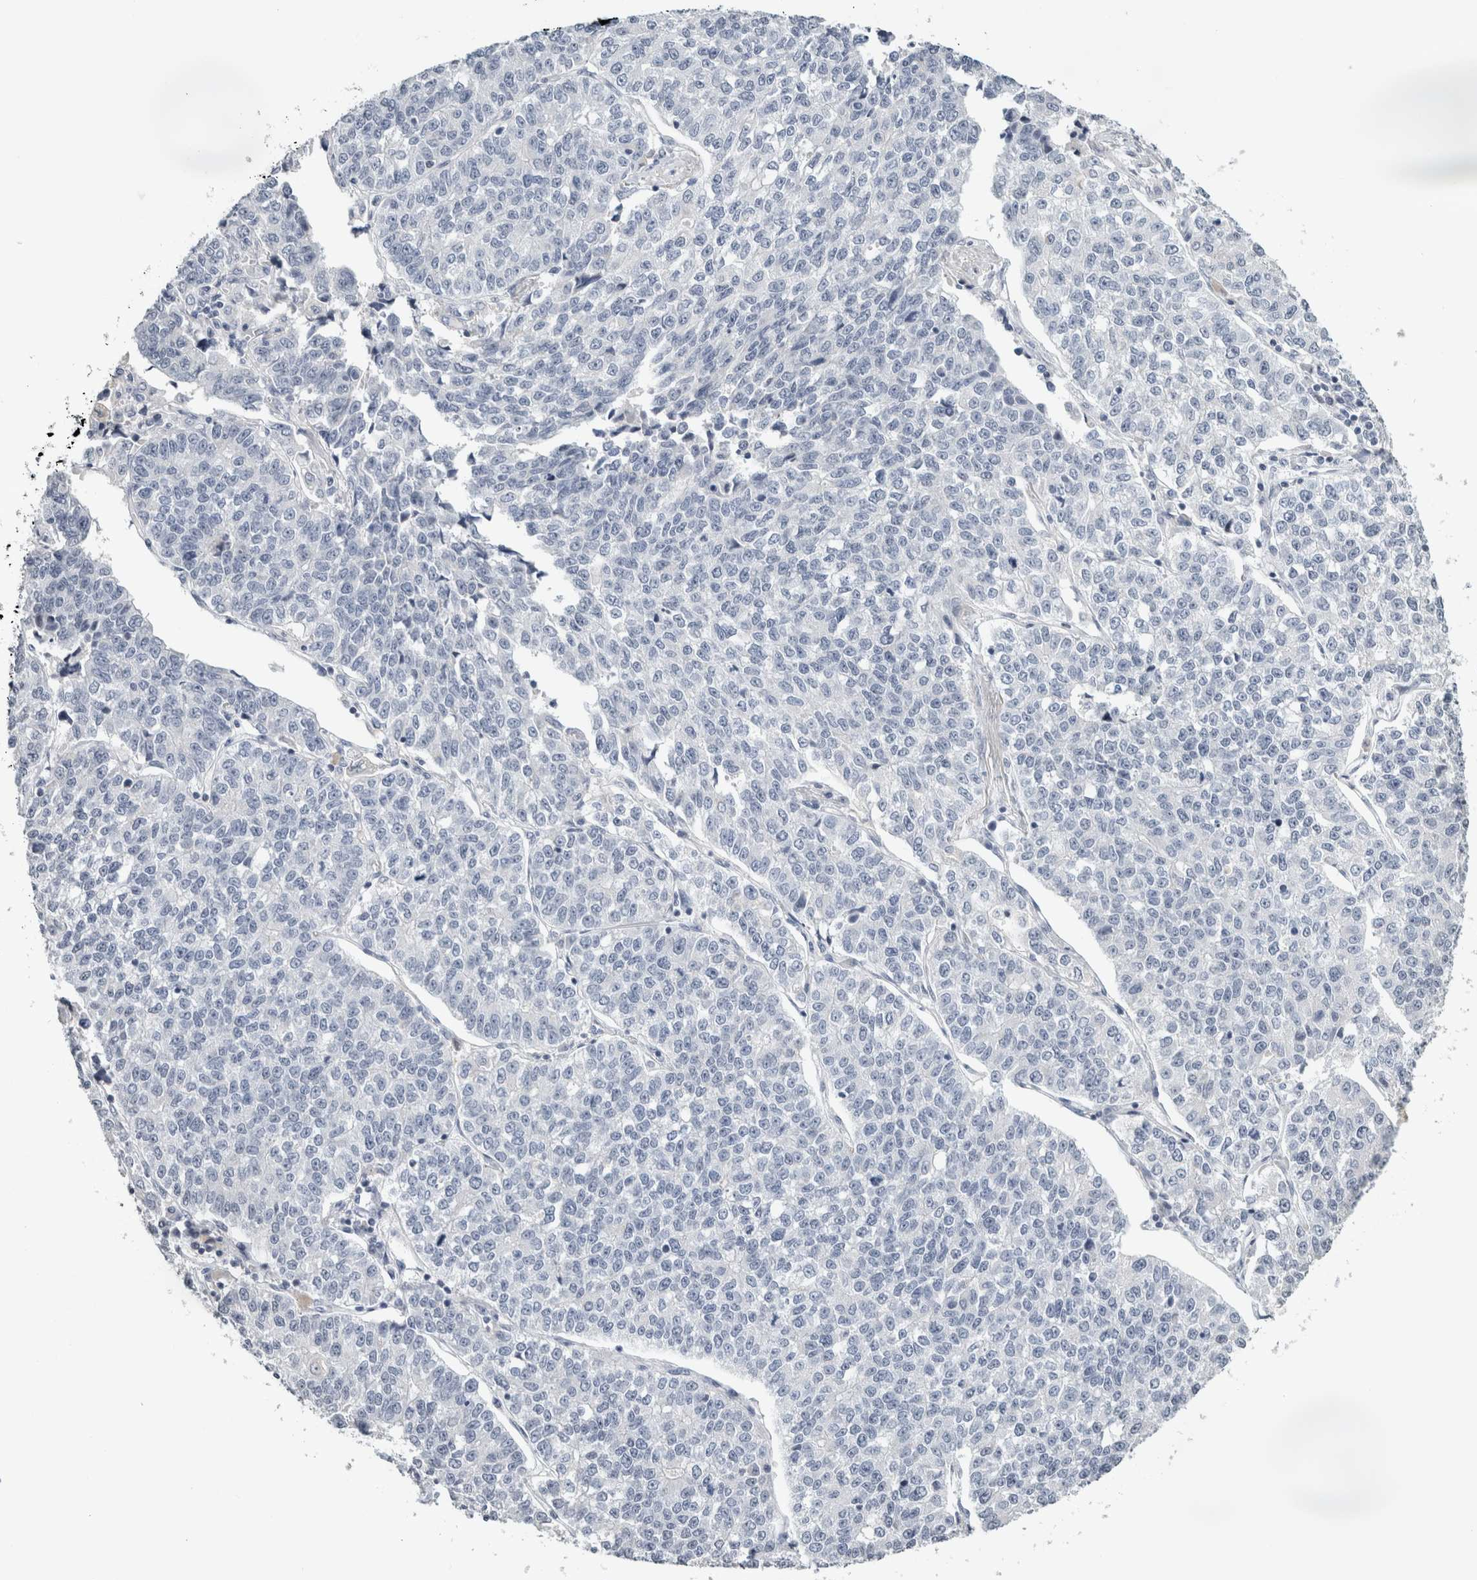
{"staining": {"intensity": "negative", "quantity": "none", "location": "none"}, "tissue": "lung cancer", "cell_type": "Tumor cells", "image_type": "cancer", "snomed": [{"axis": "morphology", "description": "Adenocarcinoma, NOS"}, {"axis": "topography", "description": "Lung"}], "caption": "A micrograph of human lung adenocarcinoma is negative for staining in tumor cells. Brightfield microscopy of immunohistochemistry (IHC) stained with DAB (brown) and hematoxylin (blue), captured at high magnification.", "gene": "CRAT", "patient": {"sex": "male", "age": 49}}